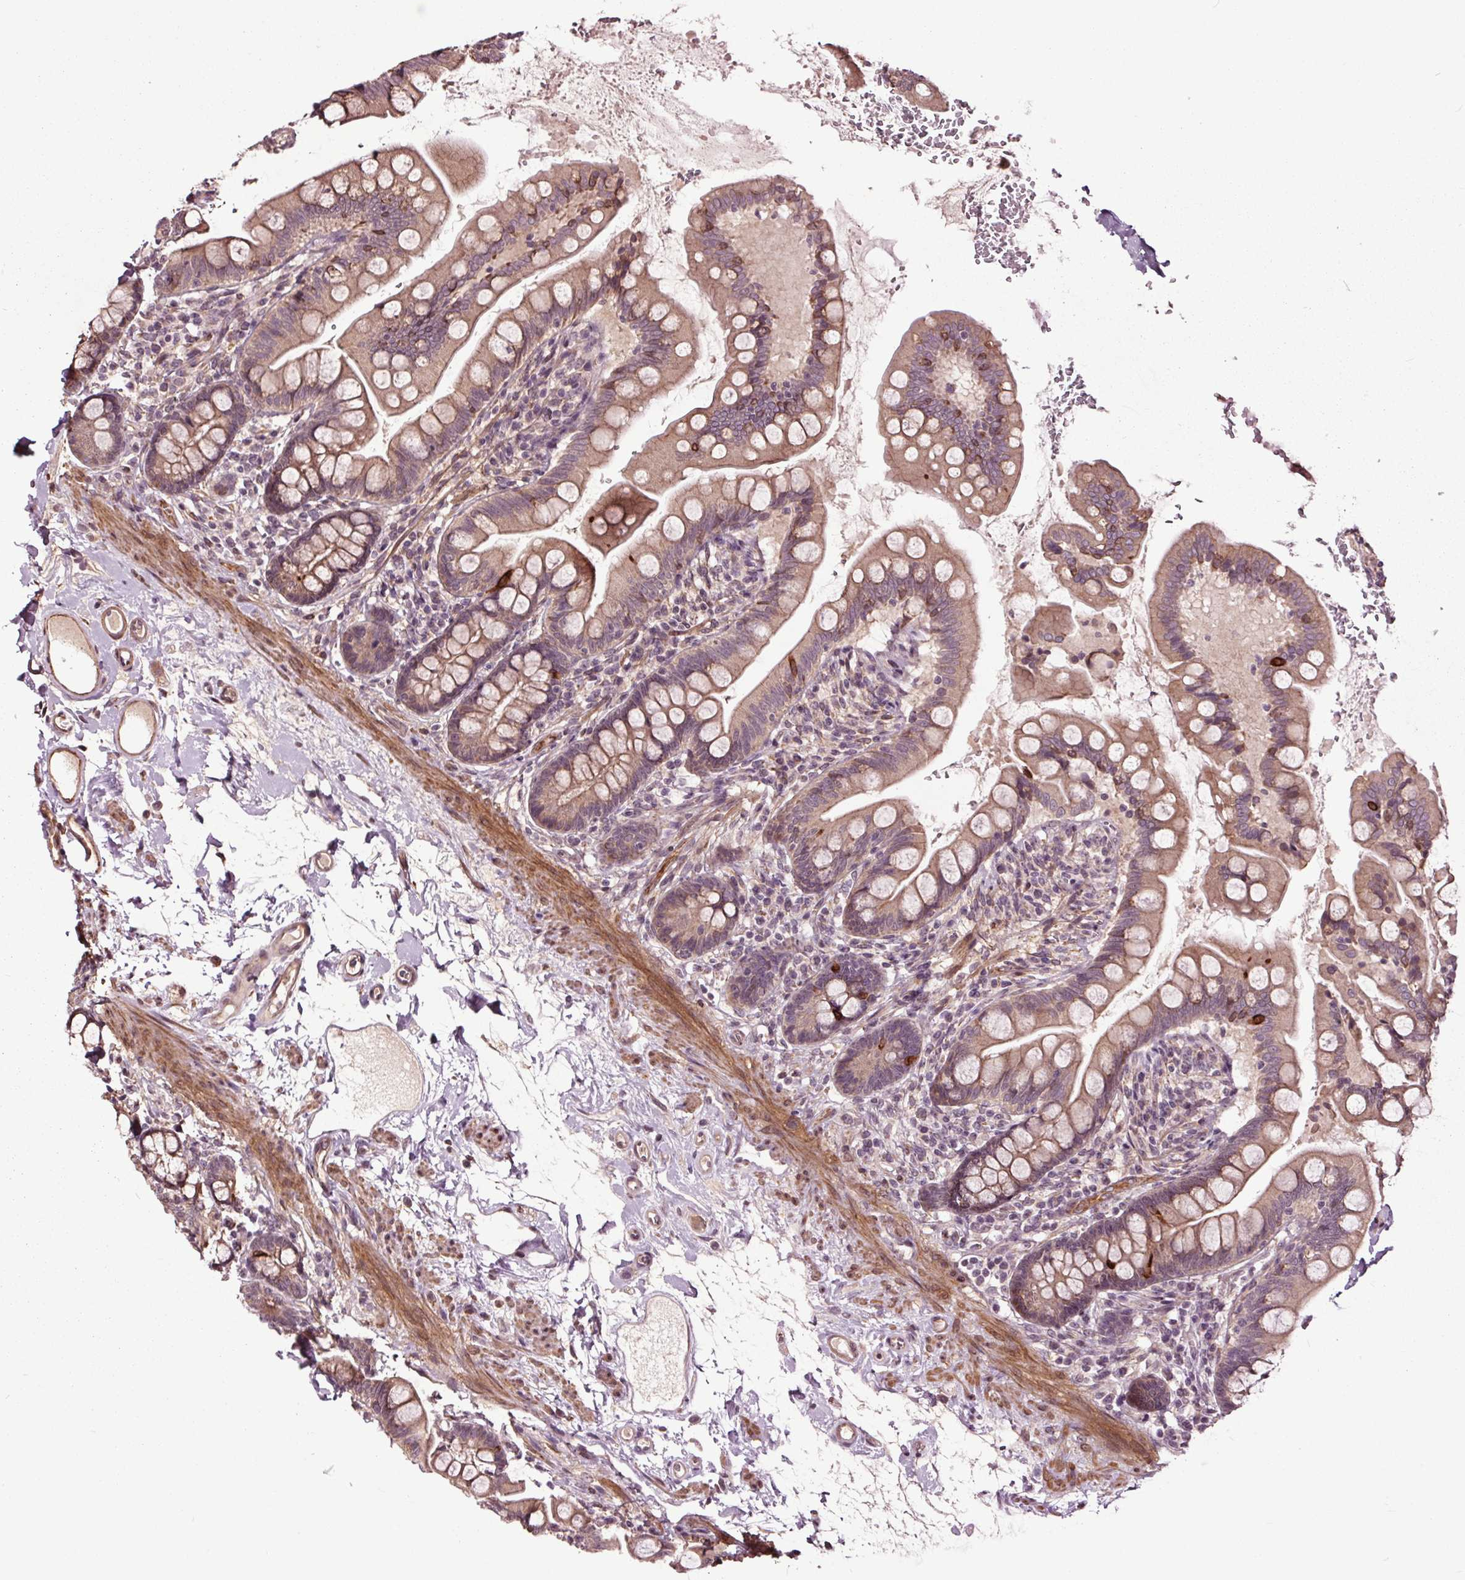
{"staining": {"intensity": "moderate", "quantity": "25%-75%", "location": "cytoplasmic/membranous"}, "tissue": "small intestine", "cell_type": "Glandular cells", "image_type": "normal", "snomed": [{"axis": "morphology", "description": "Normal tissue, NOS"}, {"axis": "topography", "description": "Small intestine"}], "caption": "Small intestine stained with immunohistochemistry (IHC) shows moderate cytoplasmic/membranous positivity in approximately 25%-75% of glandular cells.", "gene": "HAUS5", "patient": {"sex": "female", "age": 56}}